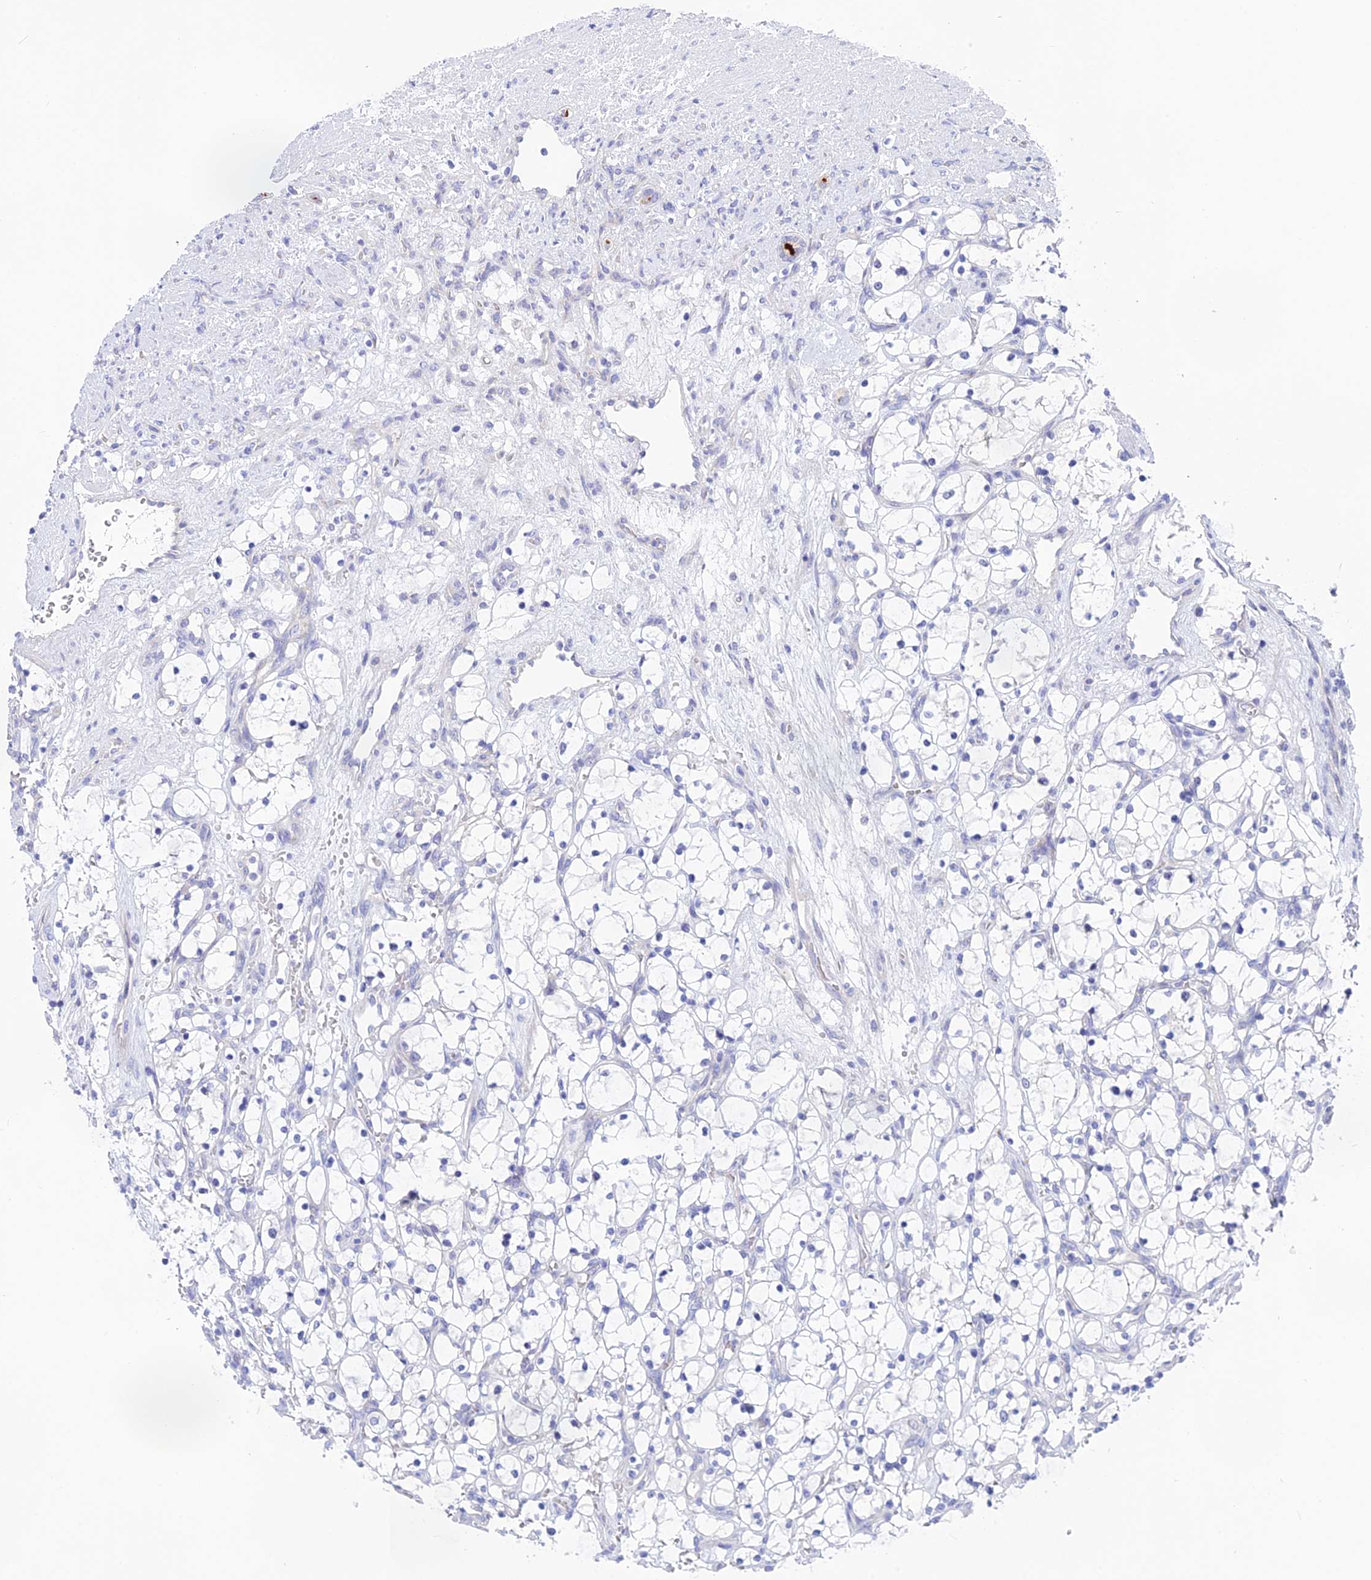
{"staining": {"intensity": "negative", "quantity": "none", "location": "none"}, "tissue": "renal cancer", "cell_type": "Tumor cells", "image_type": "cancer", "snomed": [{"axis": "morphology", "description": "Adenocarcinoma, NOS"}, {"axis": "topography", "description": "Kidney"}], "caption": "This micrograph is of adenocarcinoma (renal) stained with immunohistochemistry (IHC) to label a protein in brown with the nuclei are counter-stained blue. There is no positivity in tumor cells.", "gene": "TENT4B", "patient": {"sex": "female", "age": 69}}